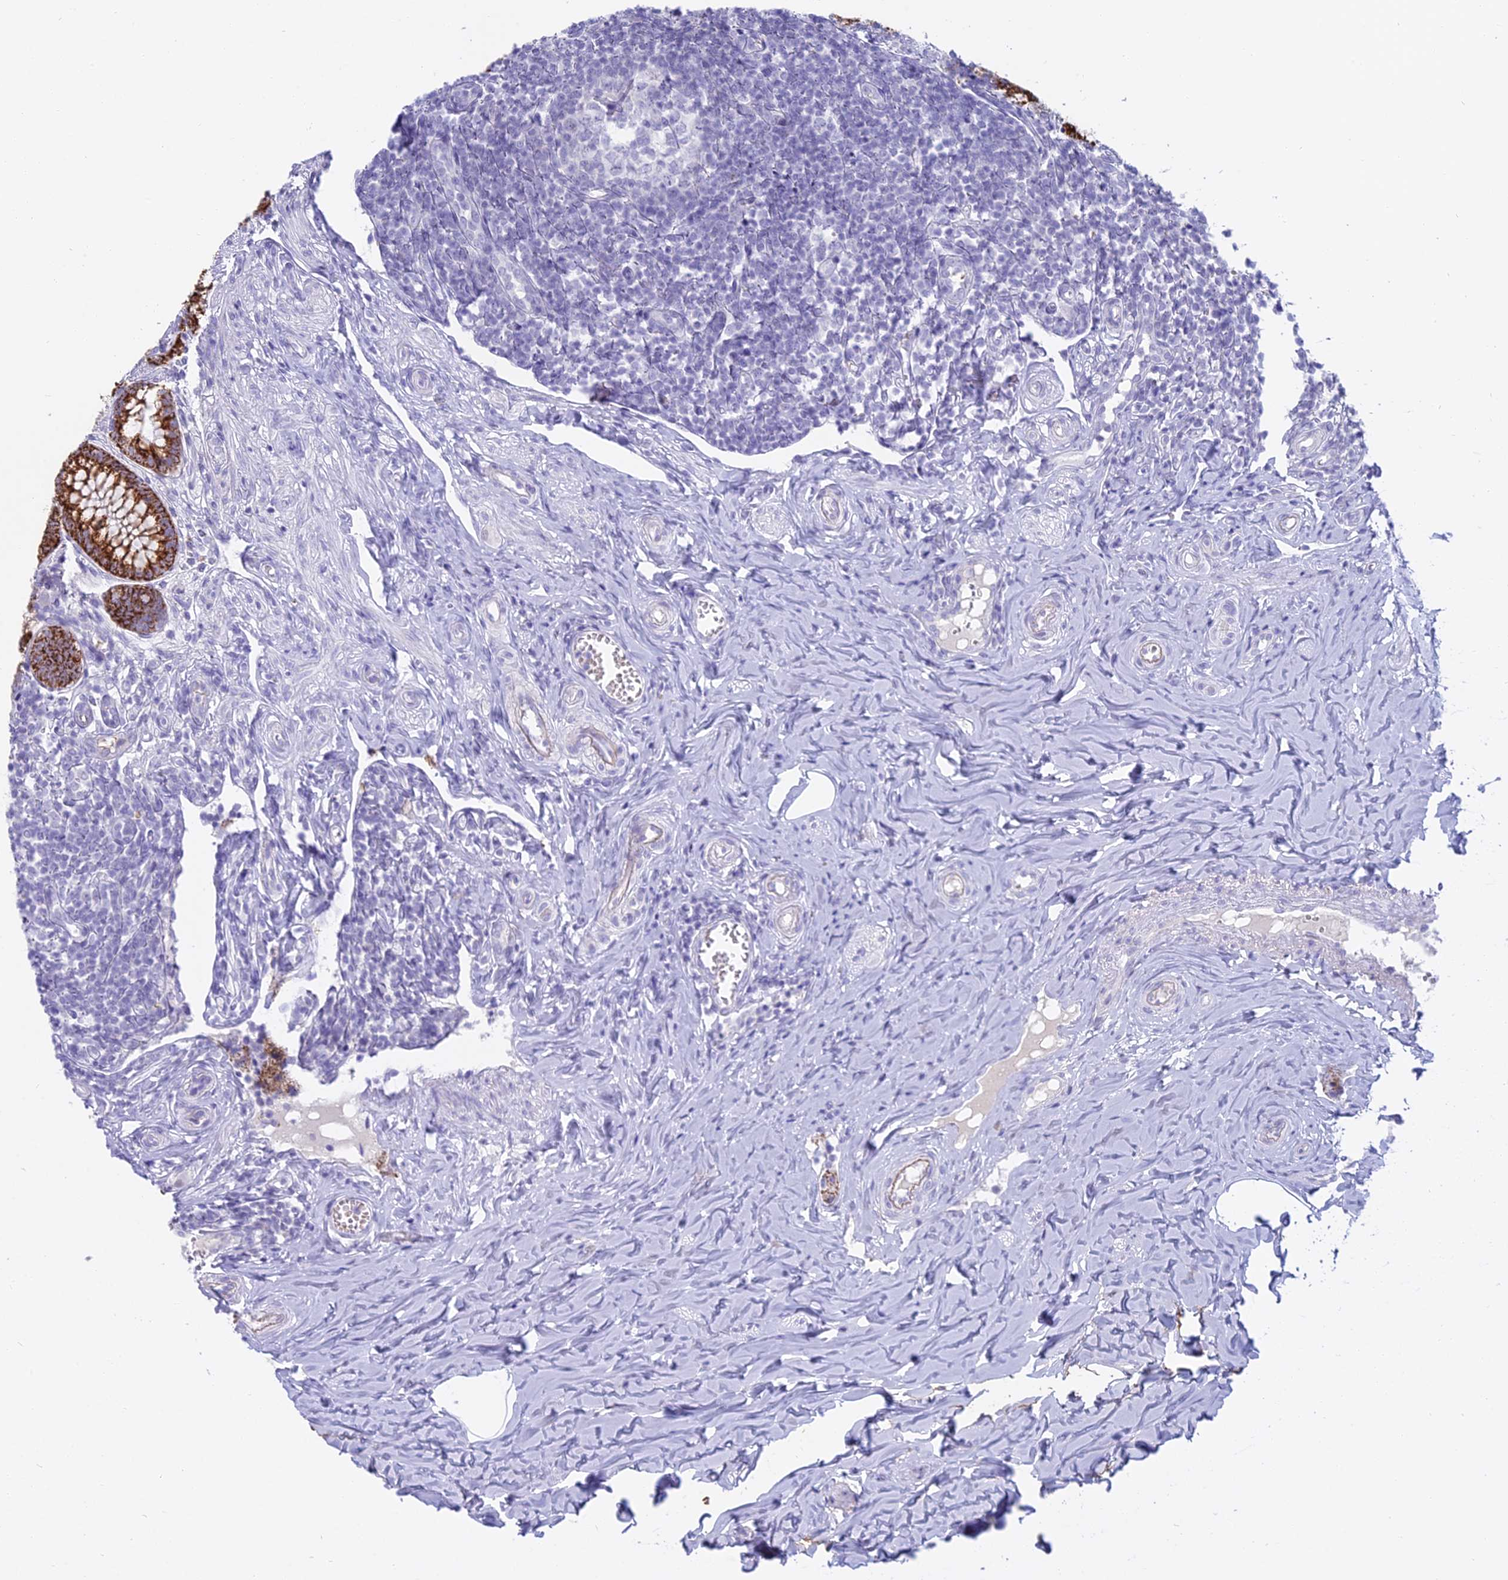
{"staining": {"intensity": "strong", "quantity": ">75%", "location": "cytoplasmic/membranous"}, "tissue": "appendix", "cell_type": "Glandular cells", "image_type": "normal", "snomed": [{"axis": "morphology", "description": "Normal tissue, NOS"}, {"axis": "topography", "description": "Appendix"}], "caption": "Strong cytoplasmic/membranous staining for a protein is present in about >75% of glandular cells of unremarkable appendix using immunohistochemistry.", "gene": "OSTN", "patient": {"sex": "female", "age": 33}}